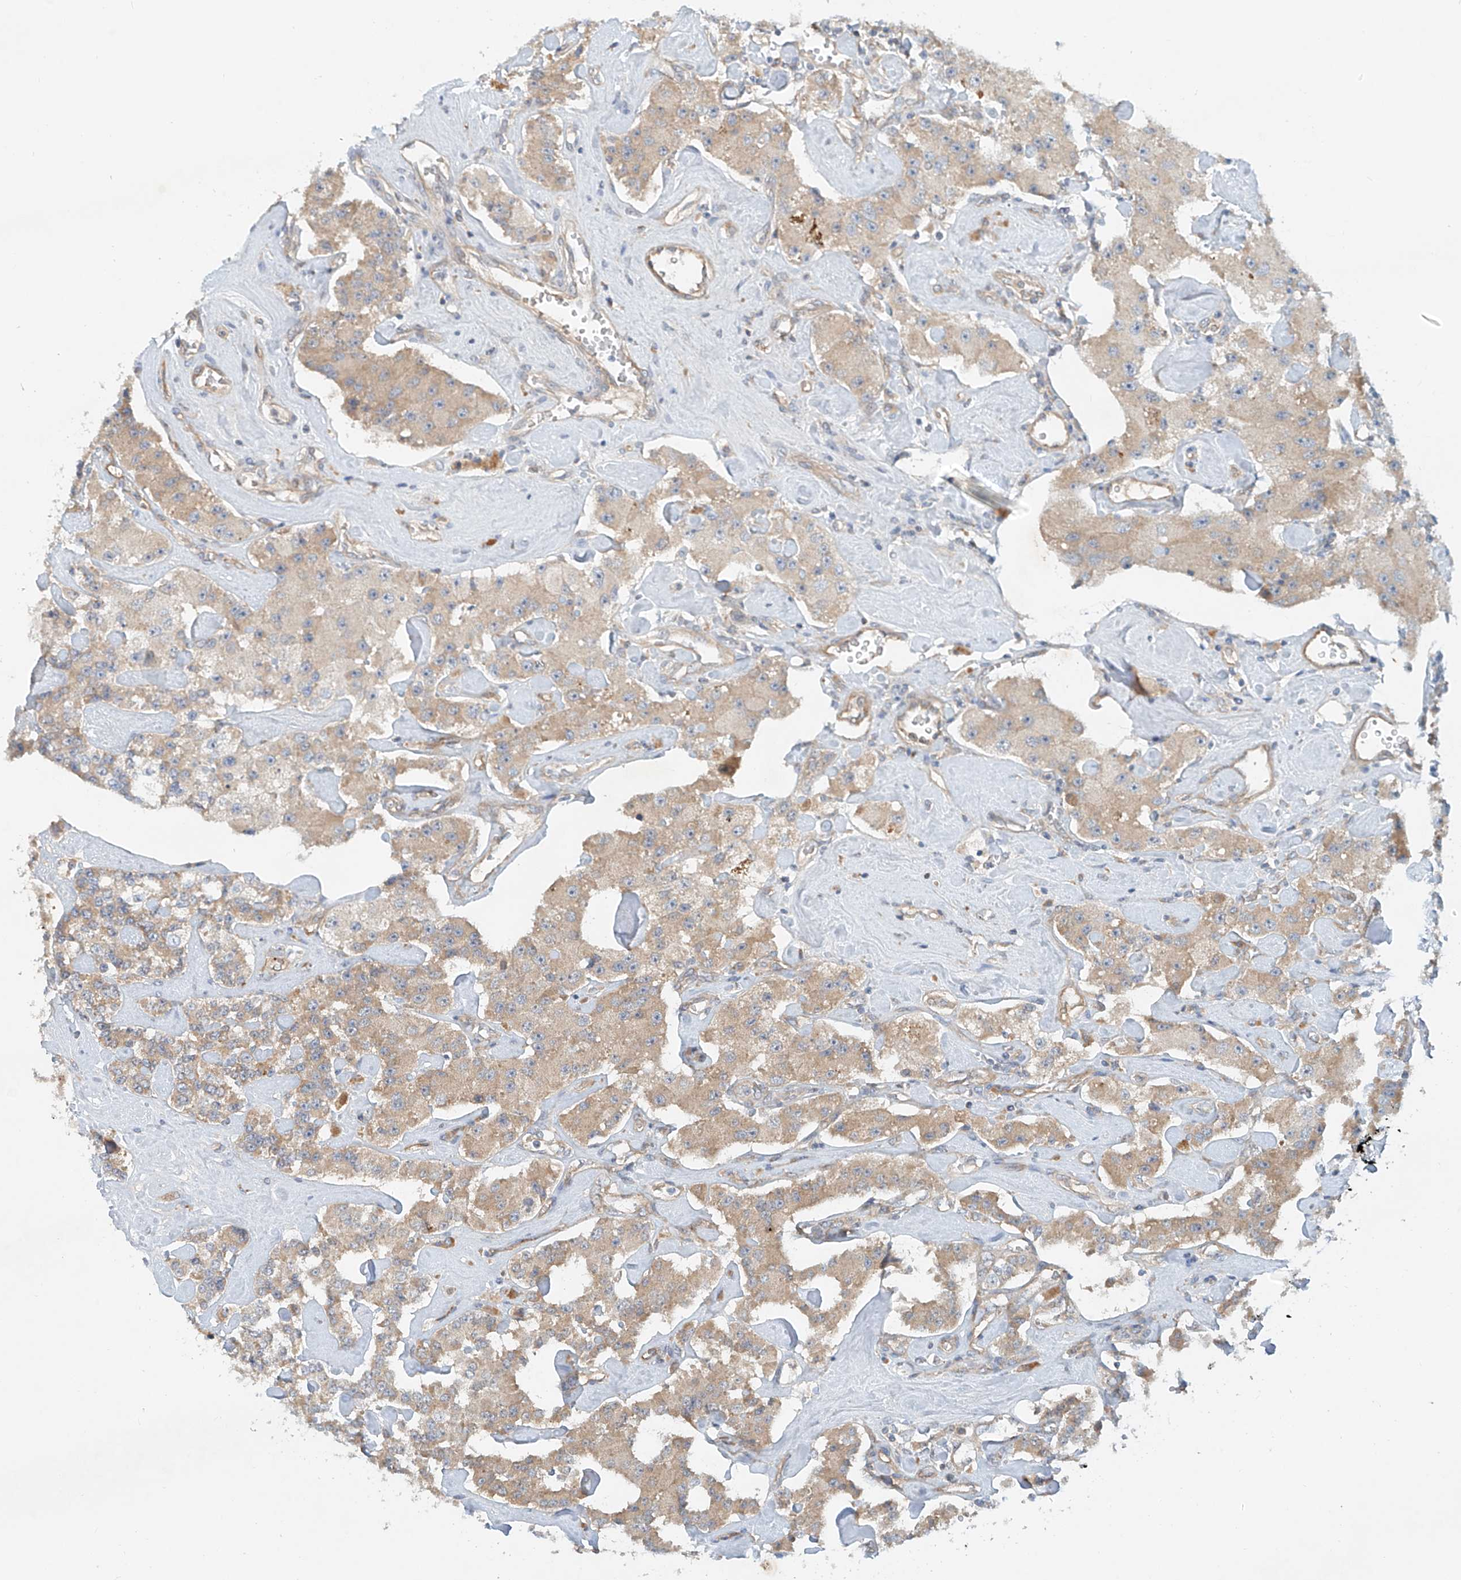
{"staining": {"intensity": "weak", "quantity": ">75%", "location": "cytoplasmic/membranous"}, "tissue": "carcinoid", "cell_type": "Tumor cells", "image_type": "cancer", "snomed": [{"axis": "morphology", "description": "Carcinoid, malignant, NOS"}, {"axis": "topography", "description": "Pancreas"}], "caption": "A photomicrograph showing weak cytoplasmic/membranous staining in about >75% of tumor cells in carcinoid (malignant), as visualized by brown immunohistochemical staining.", "gene": "LYRM9", "patient": {"sex": "male", "age": 41}}